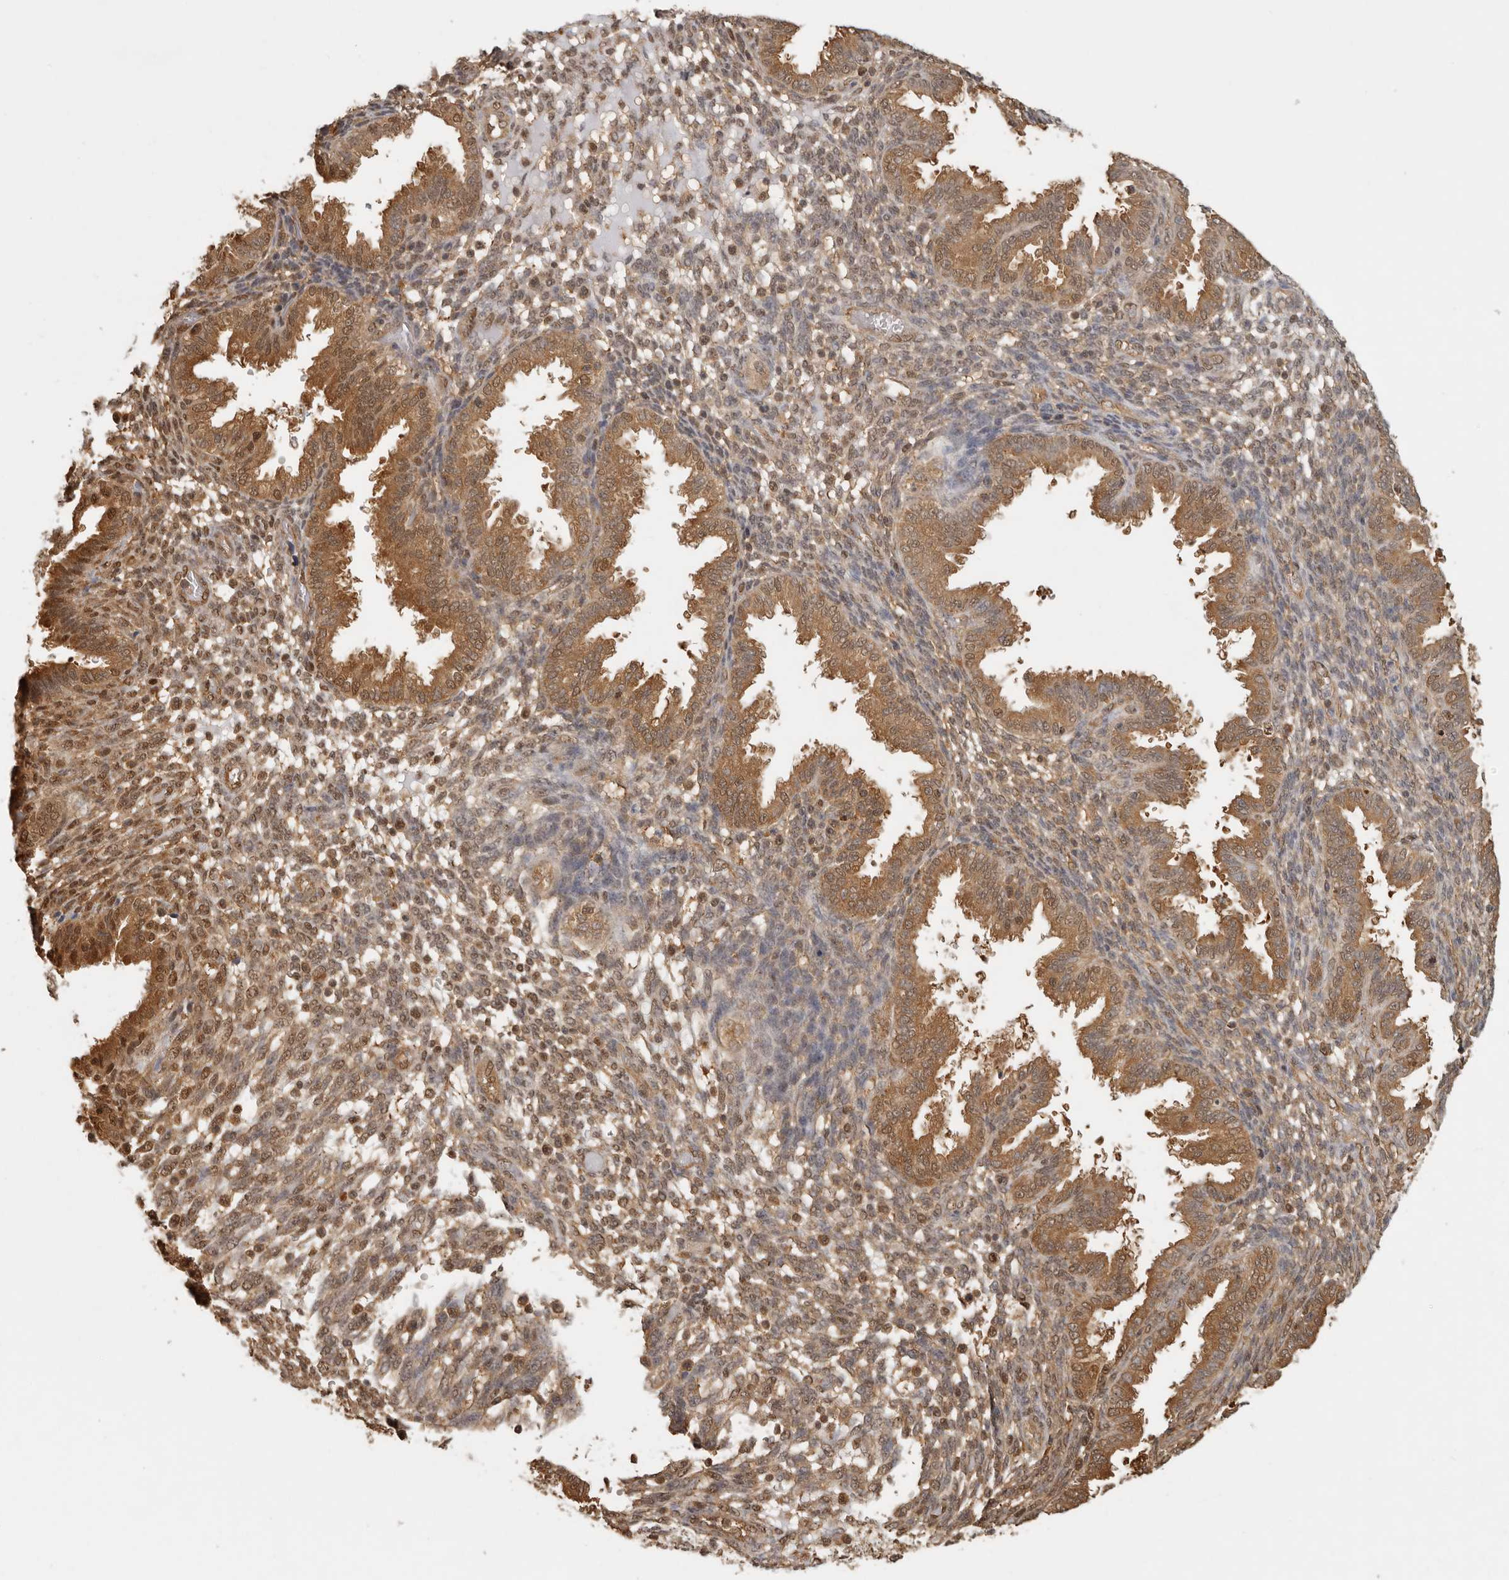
{"staining": {"intensity": "moderate", "quantity": "25%-75%", "location": "cytoplasmic/membranous,nuclear"}, "tissue": "endometrium", "cell_type": "Cells in endometrial stroma", "image_type": "normal", "snomed": [{"axis": "morphology", "description": "Normal tissue, NOS"}, {"axis": "topography", "description": "Endometrium"}], "caption": "Brown immunohistochemical staining in normal endometrium displays moderate cytoplasmic/membranous,nuclear positivity in about 25%-75% of cells in endometrial stroma. (IHC, brightfield microscopy, high magnification).", "gene": "PSMA5", "patient": {"sex": "female", "age": 33}}